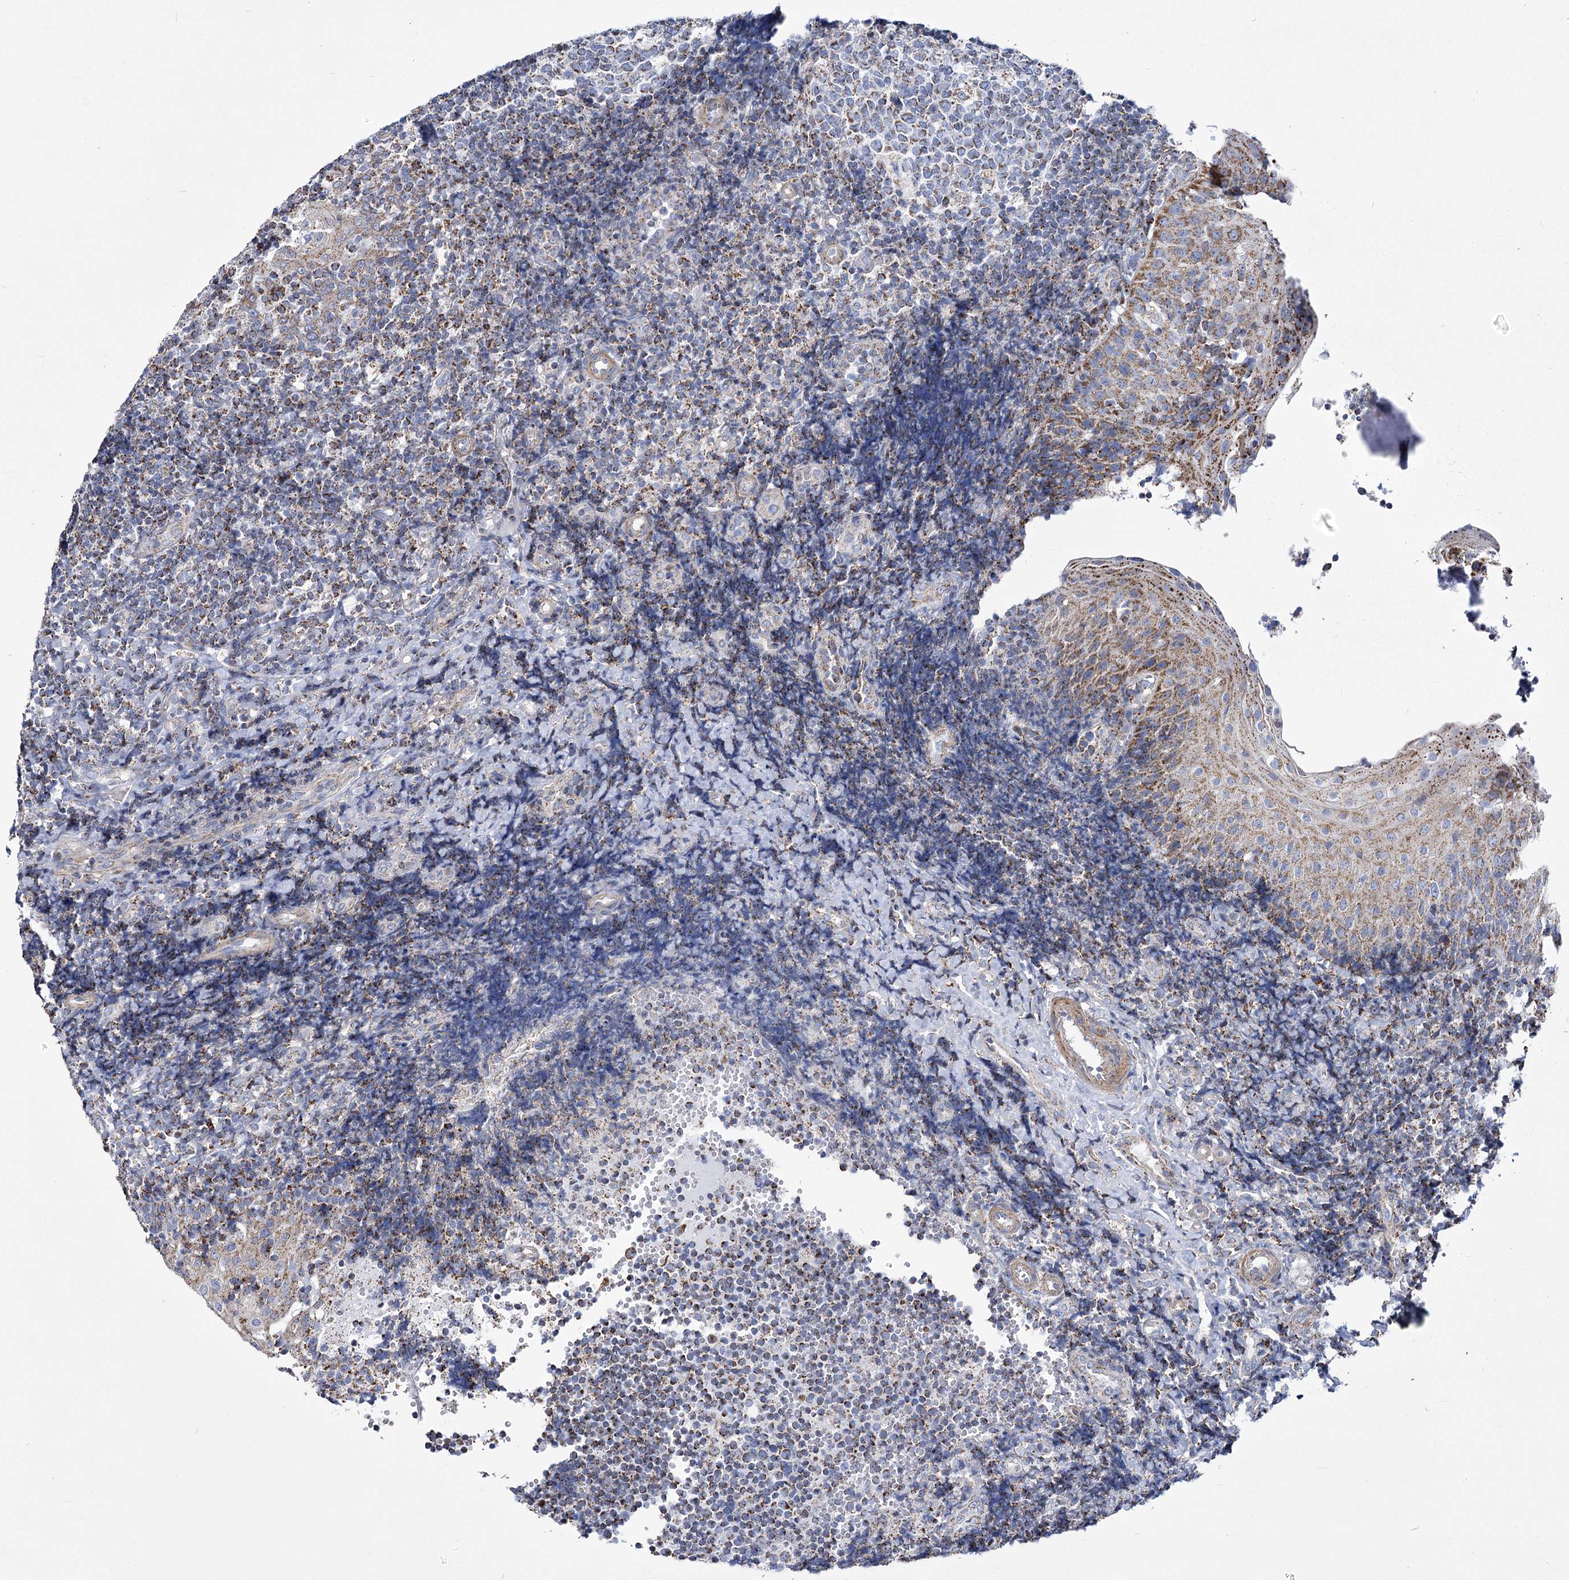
{"staining": {"intensity": "moderate", "quantity": "25%-75%", "location": "cytoplasmic/membranous"}, "tissue": "tonsil", "cell_type": "Germinal center cells", "image_type": "normal", "snomed": [{"axis": "morphology", "description": "Normal tissue, NOS"}, {"axis": "topography", "description": "Tonsil"}], "caption": "IHC histopathology image of normal tonsil: tonsil stained using immunohistochemistry (IHC) shows medium levels of moderate protein expression localized specifically in the cytoplasmic/membranous of germinal center cells, appearing as a cytoplasmic/membranous brown color.", "gene": "PDHB", "patient": {"sex": "female", "age": 40}}